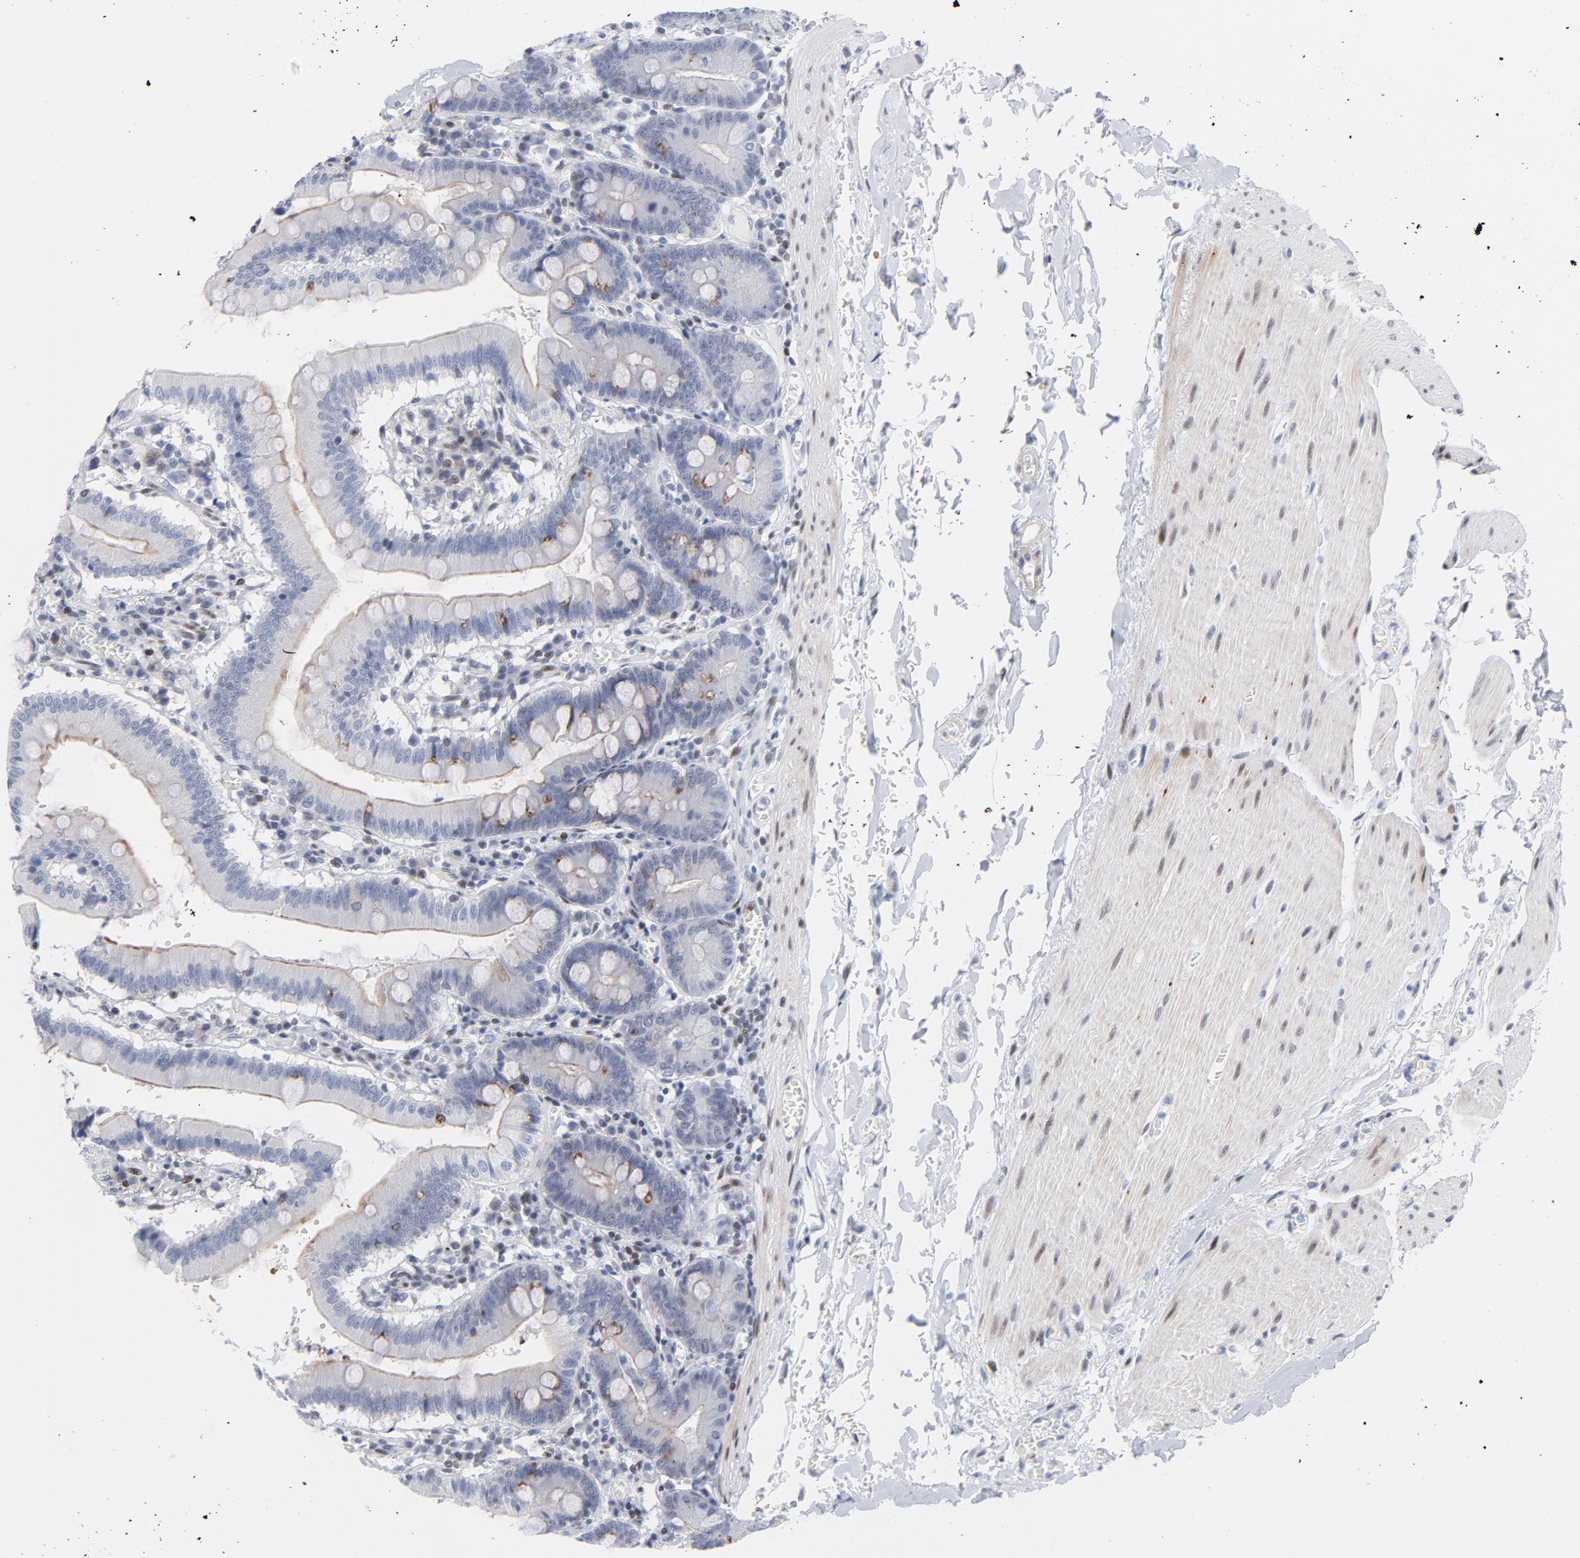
{"staining": {"intensity": "moderate", "quantity": "<25%", "location": "cytoplasmic/membranous"}, "tissue": "small intestine", "cell_type": "Glandular cells", "image_type": "normal", "snomed": [{"axis": "morphology", "description": "Normal tissue, NOS"}, {"axis": "topography", "description": "Small intestine"}], "caption": "Immunohistochemistry (IHC) (DAB (3,3'-diaminobenzidine)) staining of benign small intestine shows moderate cytoplasmic/membranous protein positivity in about <25% of glandular cells. (DAB (3,3'-diaminobenzidine) IHC with brightfield microscopy, high magnification).", "gene": "NFIC", "patient": {"sex": "male", "age": 71}}